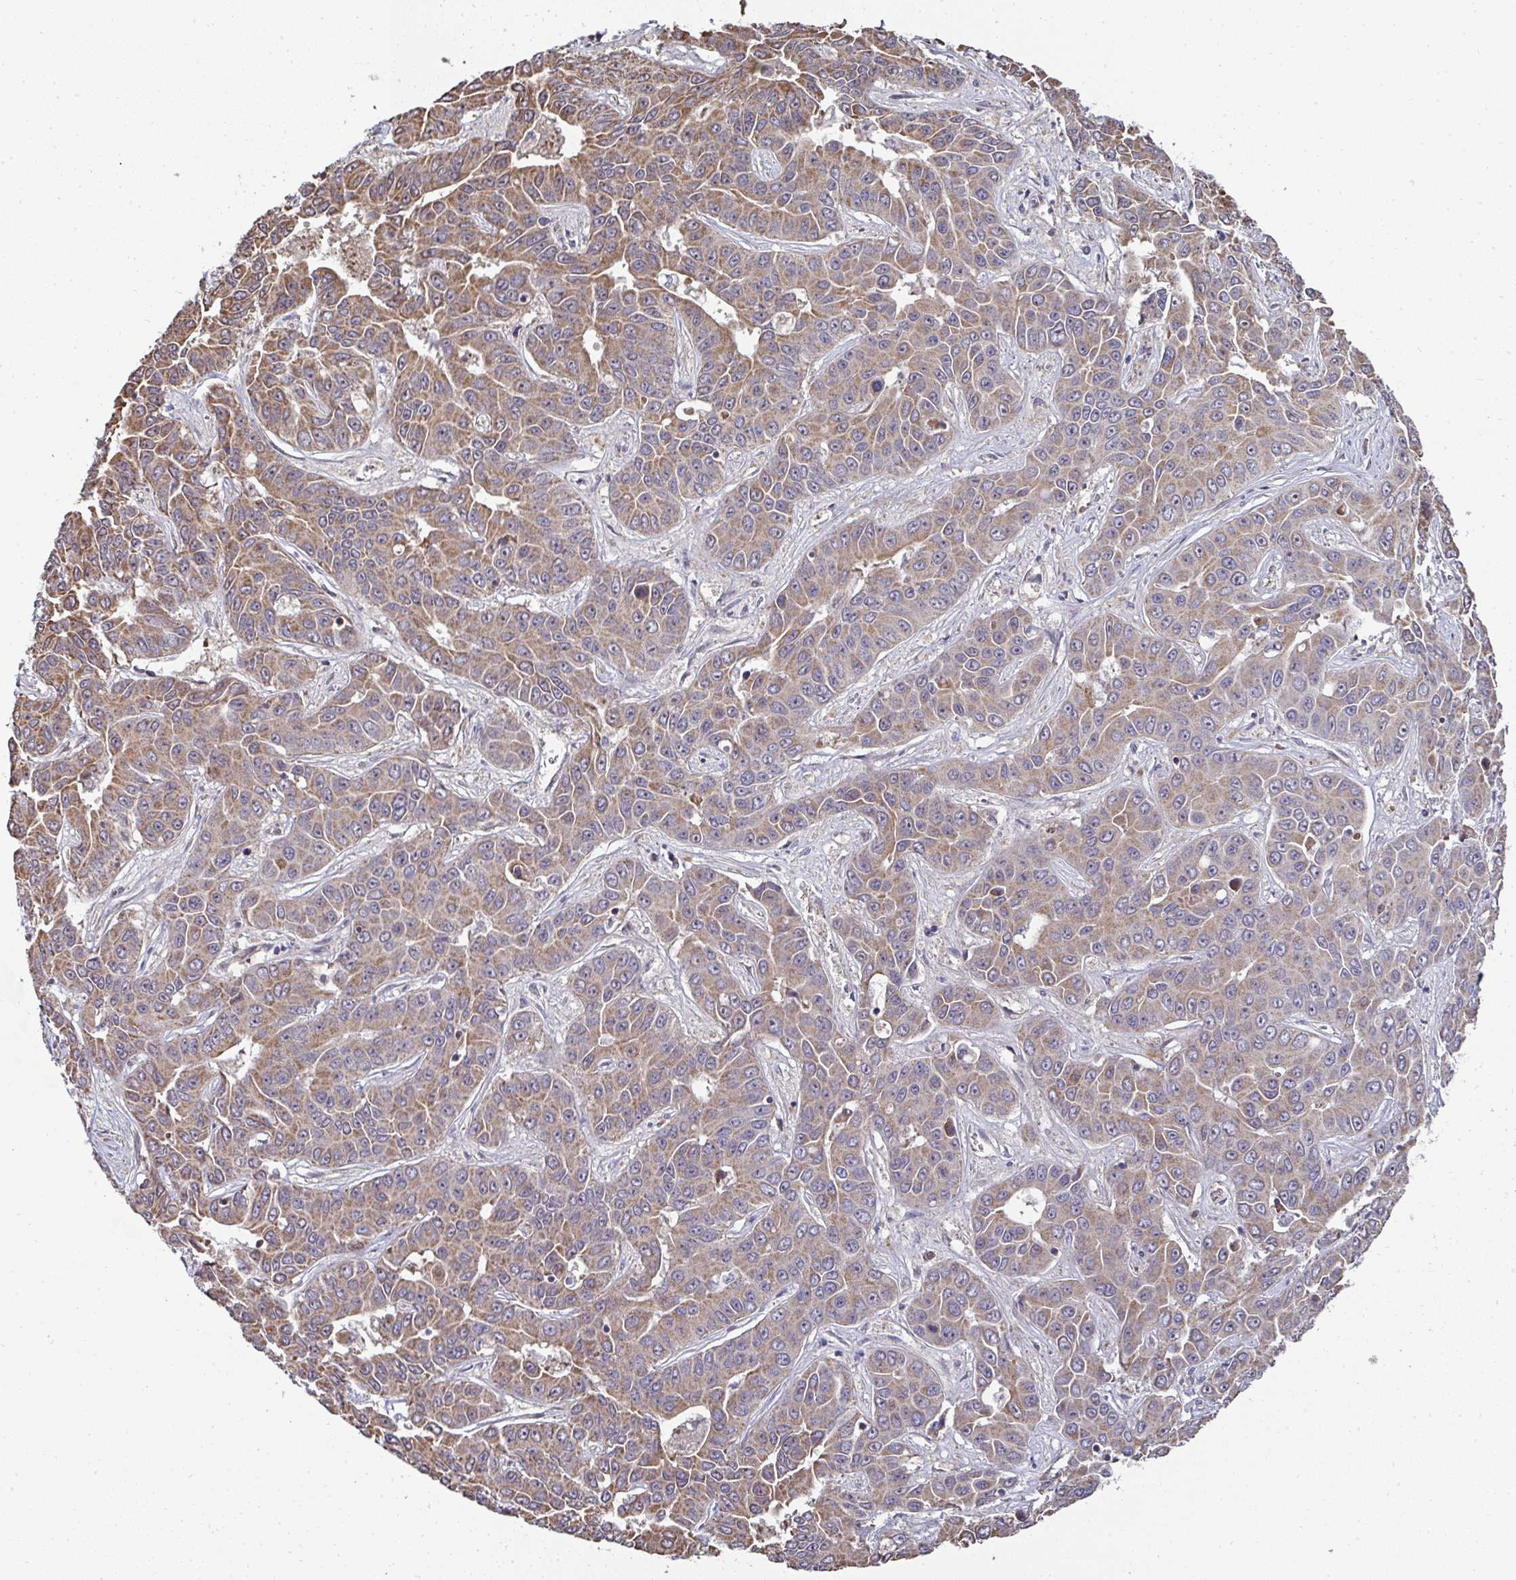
{"staining": {"intensity": "moderate", "quantity": ">75%", "location": "cytoplasmic/membranous"}, "tissue": "liver cancer", "cell_type": "Tumor cells", "image_type": "cancer", "snomed": [{"axis": "morphology", "description": "Cholangiocarcinoma"}, {"axis": "topography", "description": "Liver"}], "caption": "Liver cholangiocarcinoma stained with a protein marker reveals moderate staining in tumor cells.", "gene": "AGTPBP1", "patient": {"sex": "female", "age": 52}}